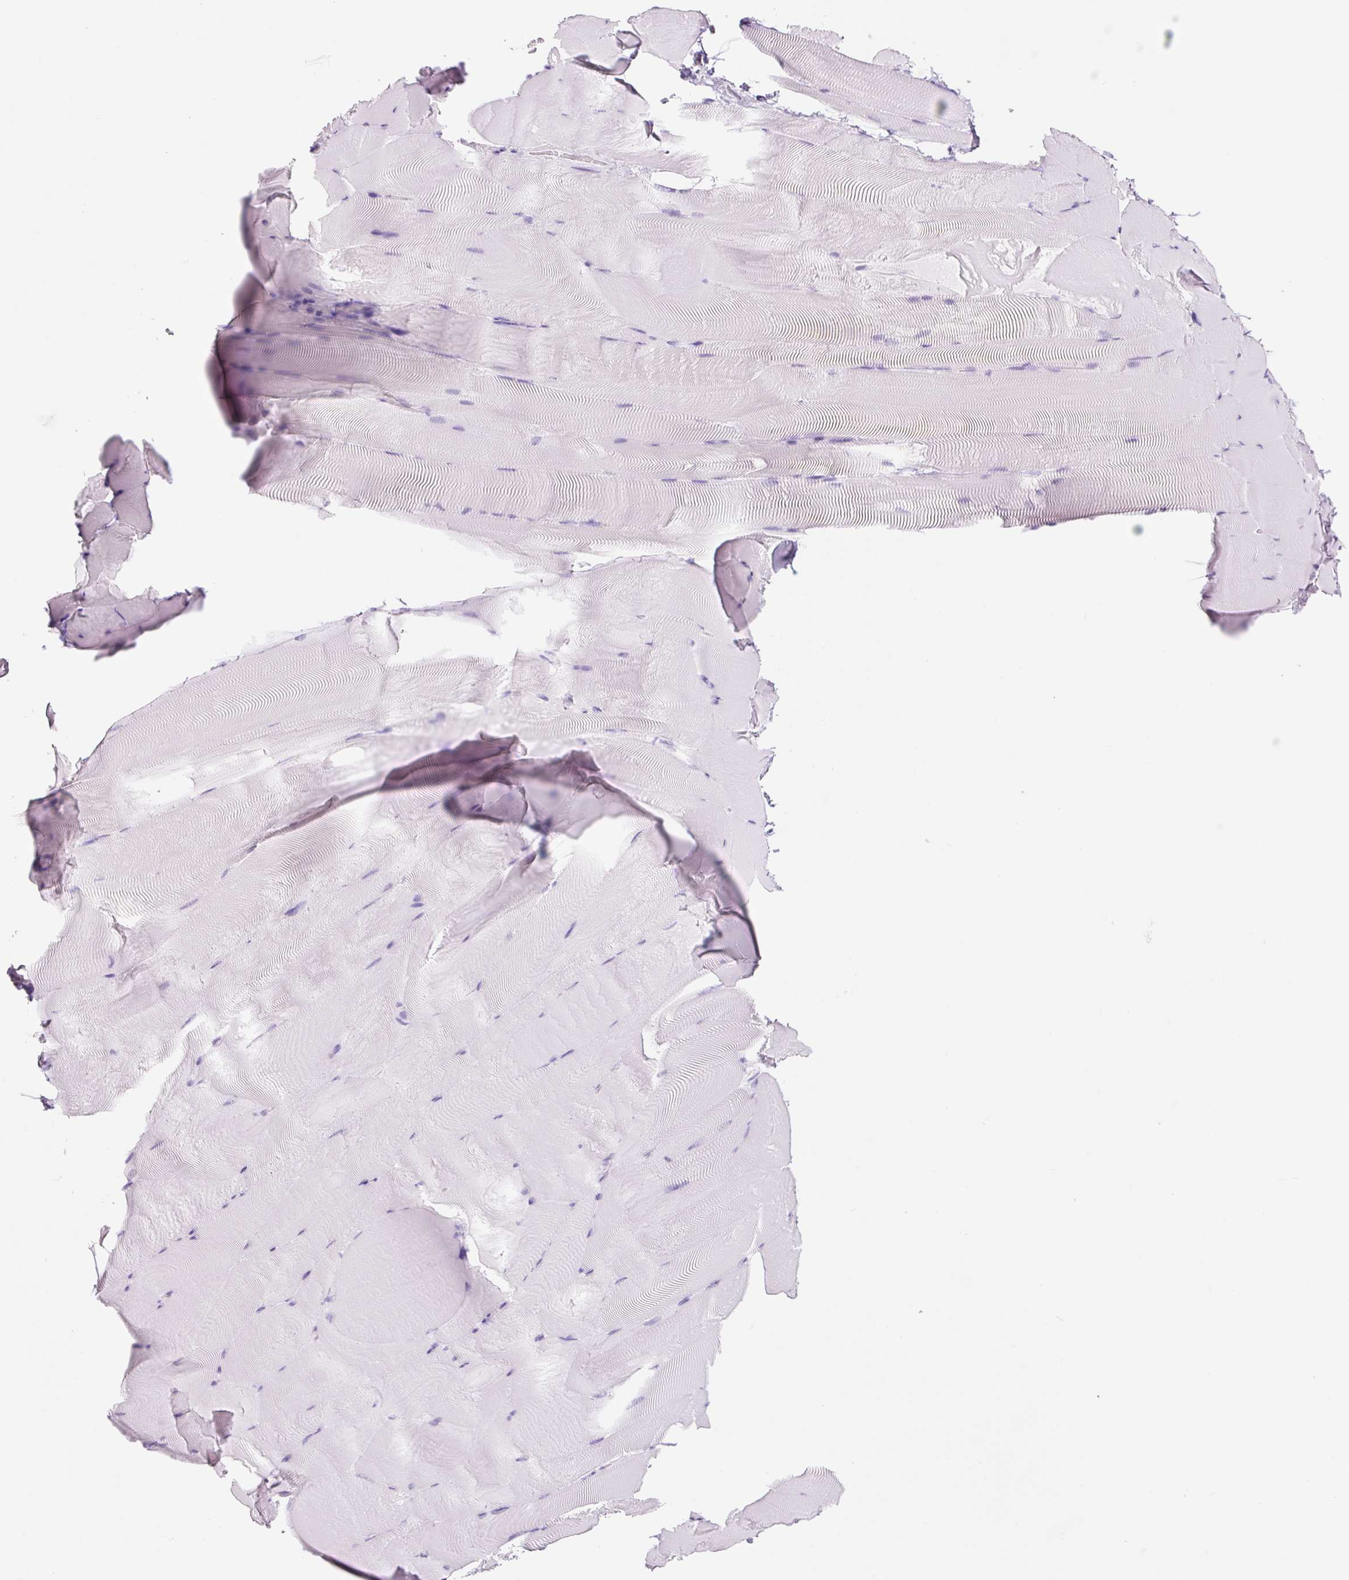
{"staining": {"intensity": "strong", "quantity": "25%-75%", "location": "nuclear"}, "tissue": "skeletal muscle", "cell_type": "Myocytes", "image_type": "normal", "snomed": [{"axis": "morphology", "description": "Normal tissue, NOS"}, {"axis": "topography", "description": "Skeletal muscle"}], "caption": "DAB immunohistochemical staining of normal skeletal muscle shows strong nuclear protein positivity in about 25%-75% of myocytes.", "gene": "ADSS1", "patient": {"sex": "female", "age": 64}}